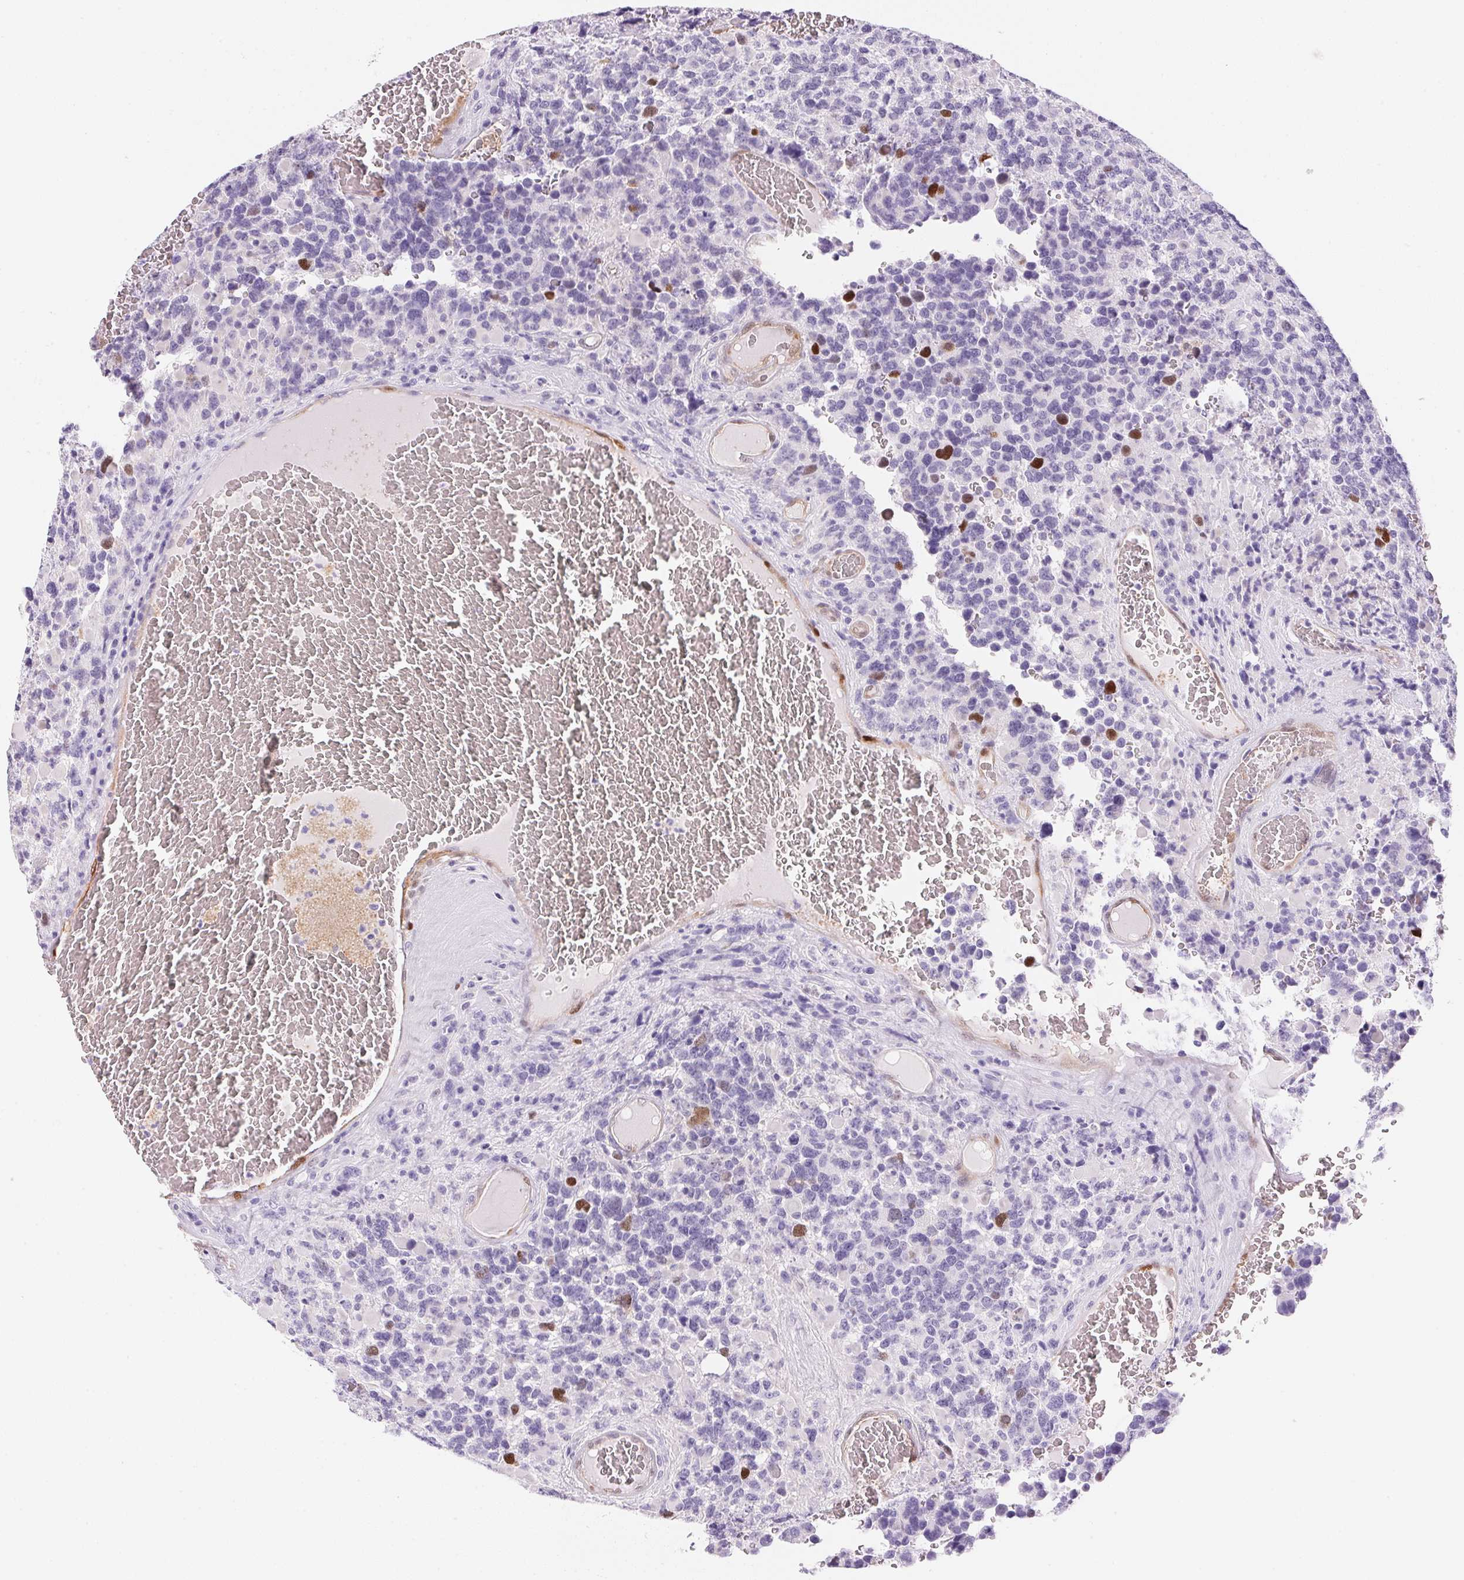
{"staining": {"intensity": "negative", "quantity": "none", "location": "none"}, "tissue": "glioma", "cell_type": "Tumor cells", "image_type": "cancer", "snomed": [{"axis": "morphology", "description": "Glioma, malignant, High grade"}, {"axis": "topography", "description": "Brain"}], "caption": "High power microscopy micrograph of an IHC image of malignant high-grade glioma, revealing no significant positivity in tumor cells.", "gene": "SMTN", "patient": {"sex": "female", "age": 40}}